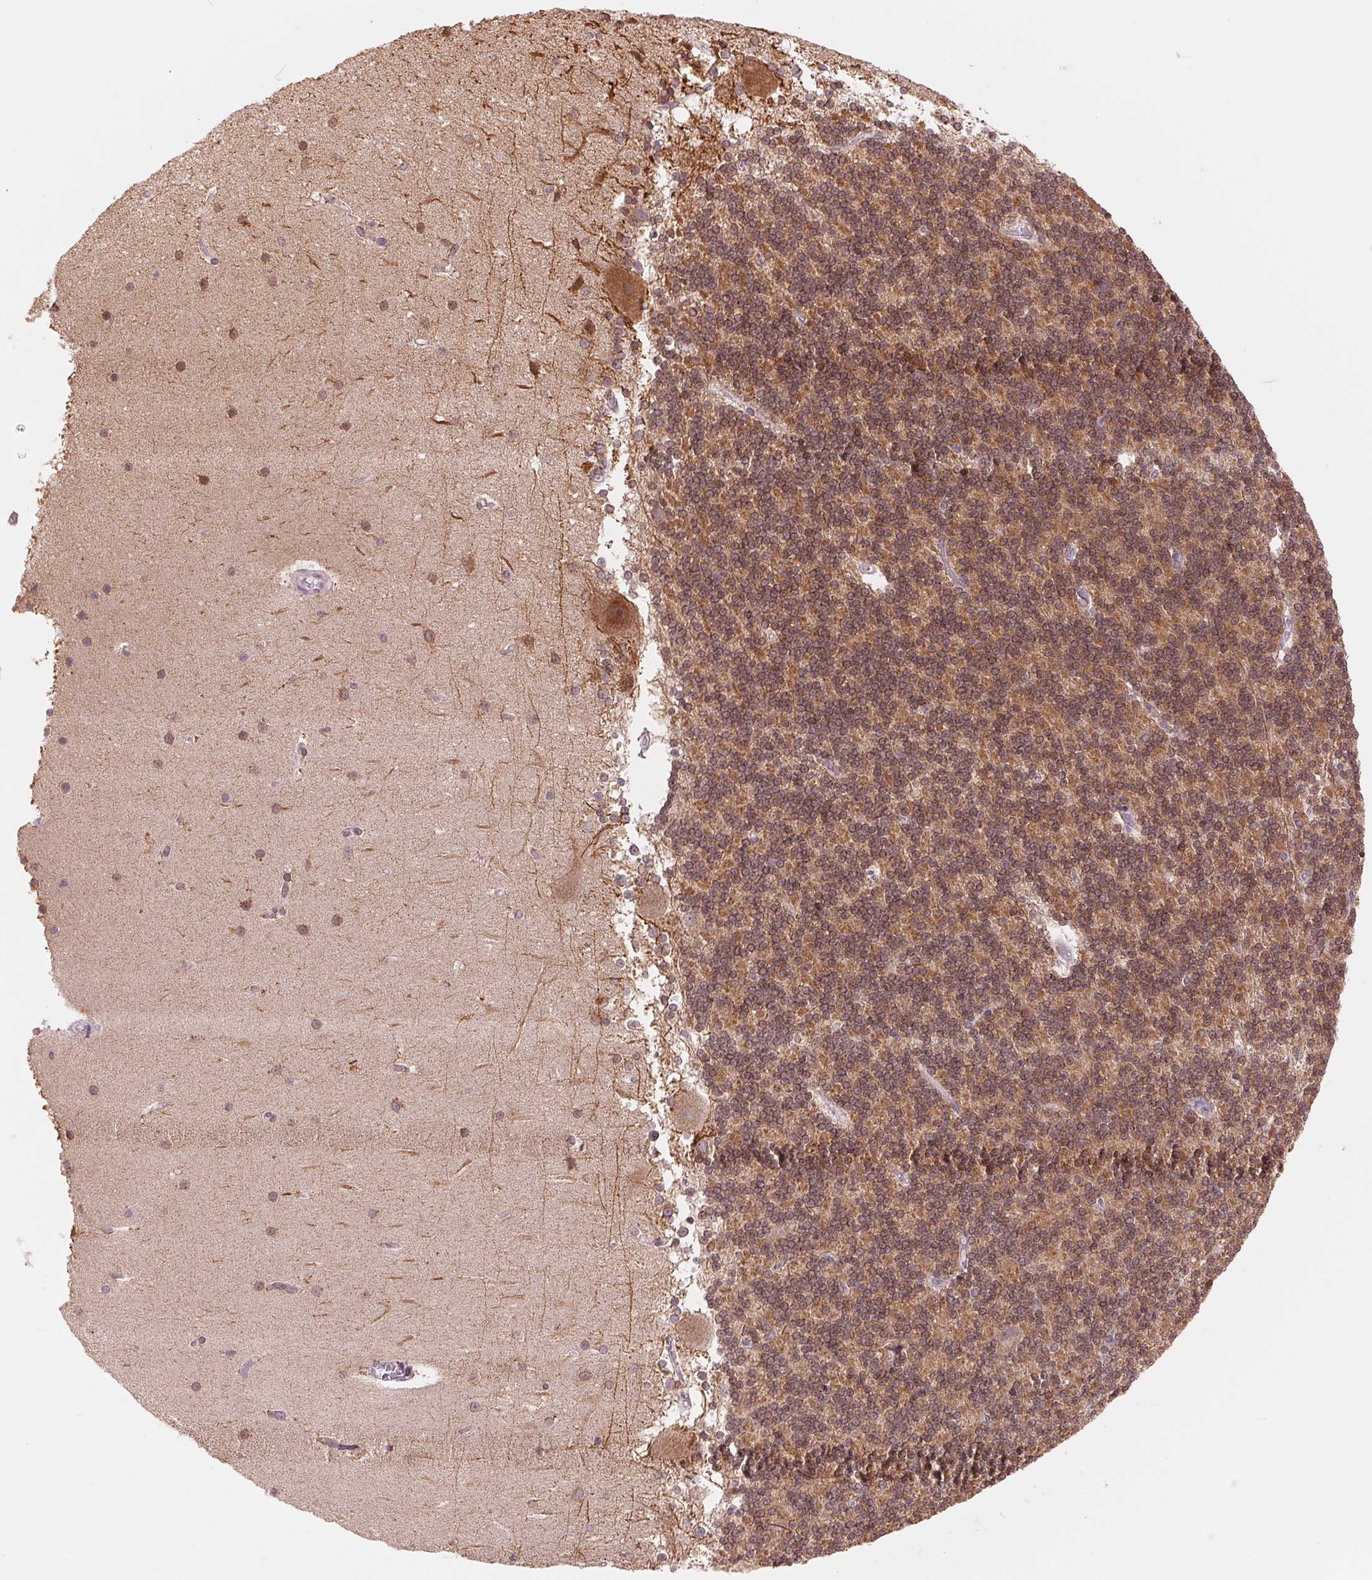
{"staining": {"intensity": "moderate", "quantity": ">75%", "location": "nuclear"}, "tissue": "cerebellum", "cell_type": "Cells in granular layer", "image_type": "normal", "snomed": [{"axis": "morphology", "description": "Normal tissue, NOS"}, {"axis": "topography", "description": "Cerebellum"}], "caption": "Brown immunohistochemical staining in unremarkable cerebellum demonstrates moderate nuclear positivity in about >75% of cells in granular layer. (Stains: DAB in brown, nuclei in blue, Microscopy: brightfield microscopy at high magnification).", "gene": "TECR", "patient": {"sex": "female", "age": 19}}